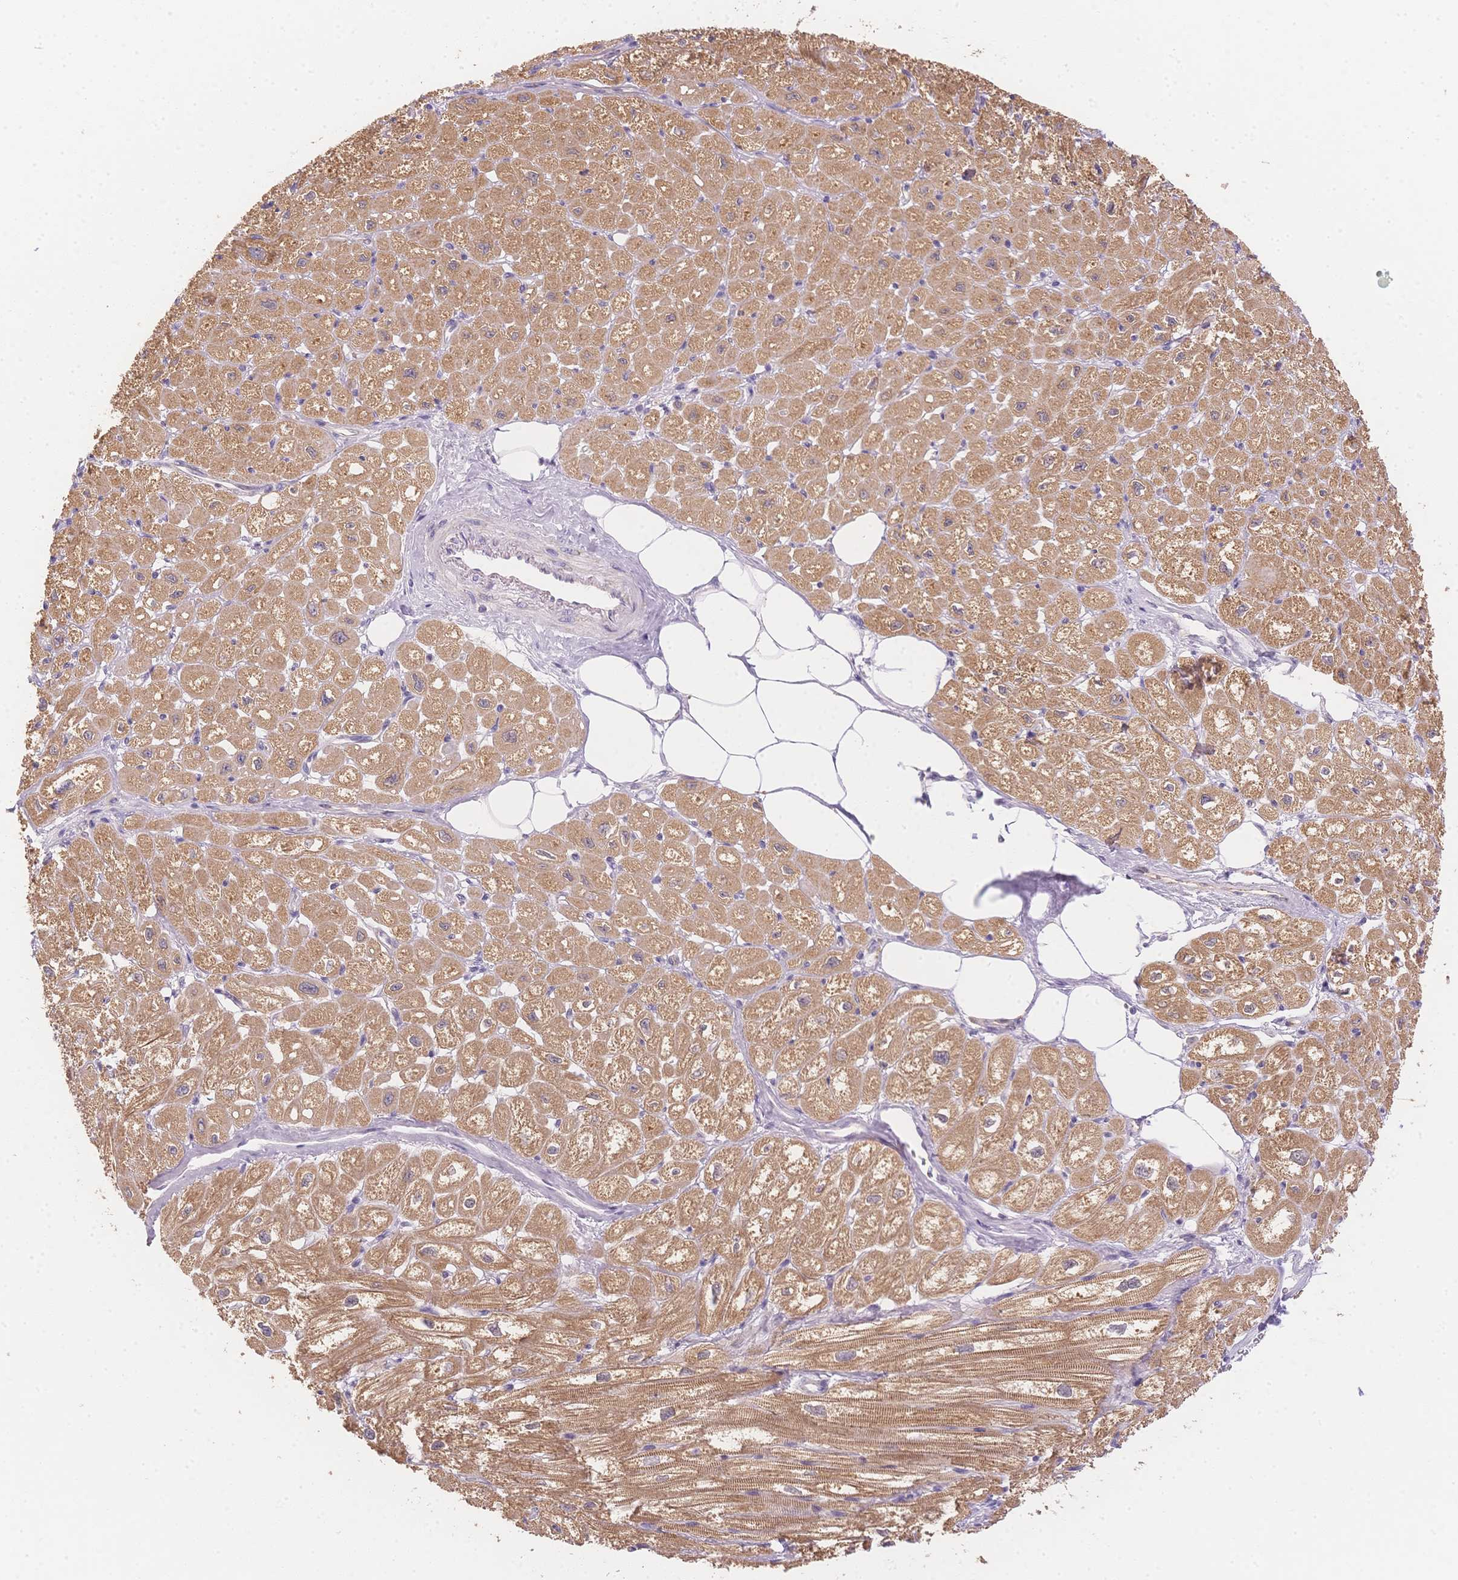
{"staining": {"intensity": "moderate", "quantity": ">75%", "location": "cytoplasmic/membranous"}, "tissue": "heart muscle", "cell_type": "Cardiomyocytes", "image_type": "normal", "snomed": [{"axis": "morphology", "description": "Normal tissue, NOS"}, {"axis": "topography", "description": "Heart"}], "caption": "DAB immunohistochemical staining of normal human heart muscle exhibits moderate cytoplasmic/membranous protein expression in about >75% of cardiomyocytes.", "gene": "SMYD1", "patient": {"sex": "female", "age": 62}}